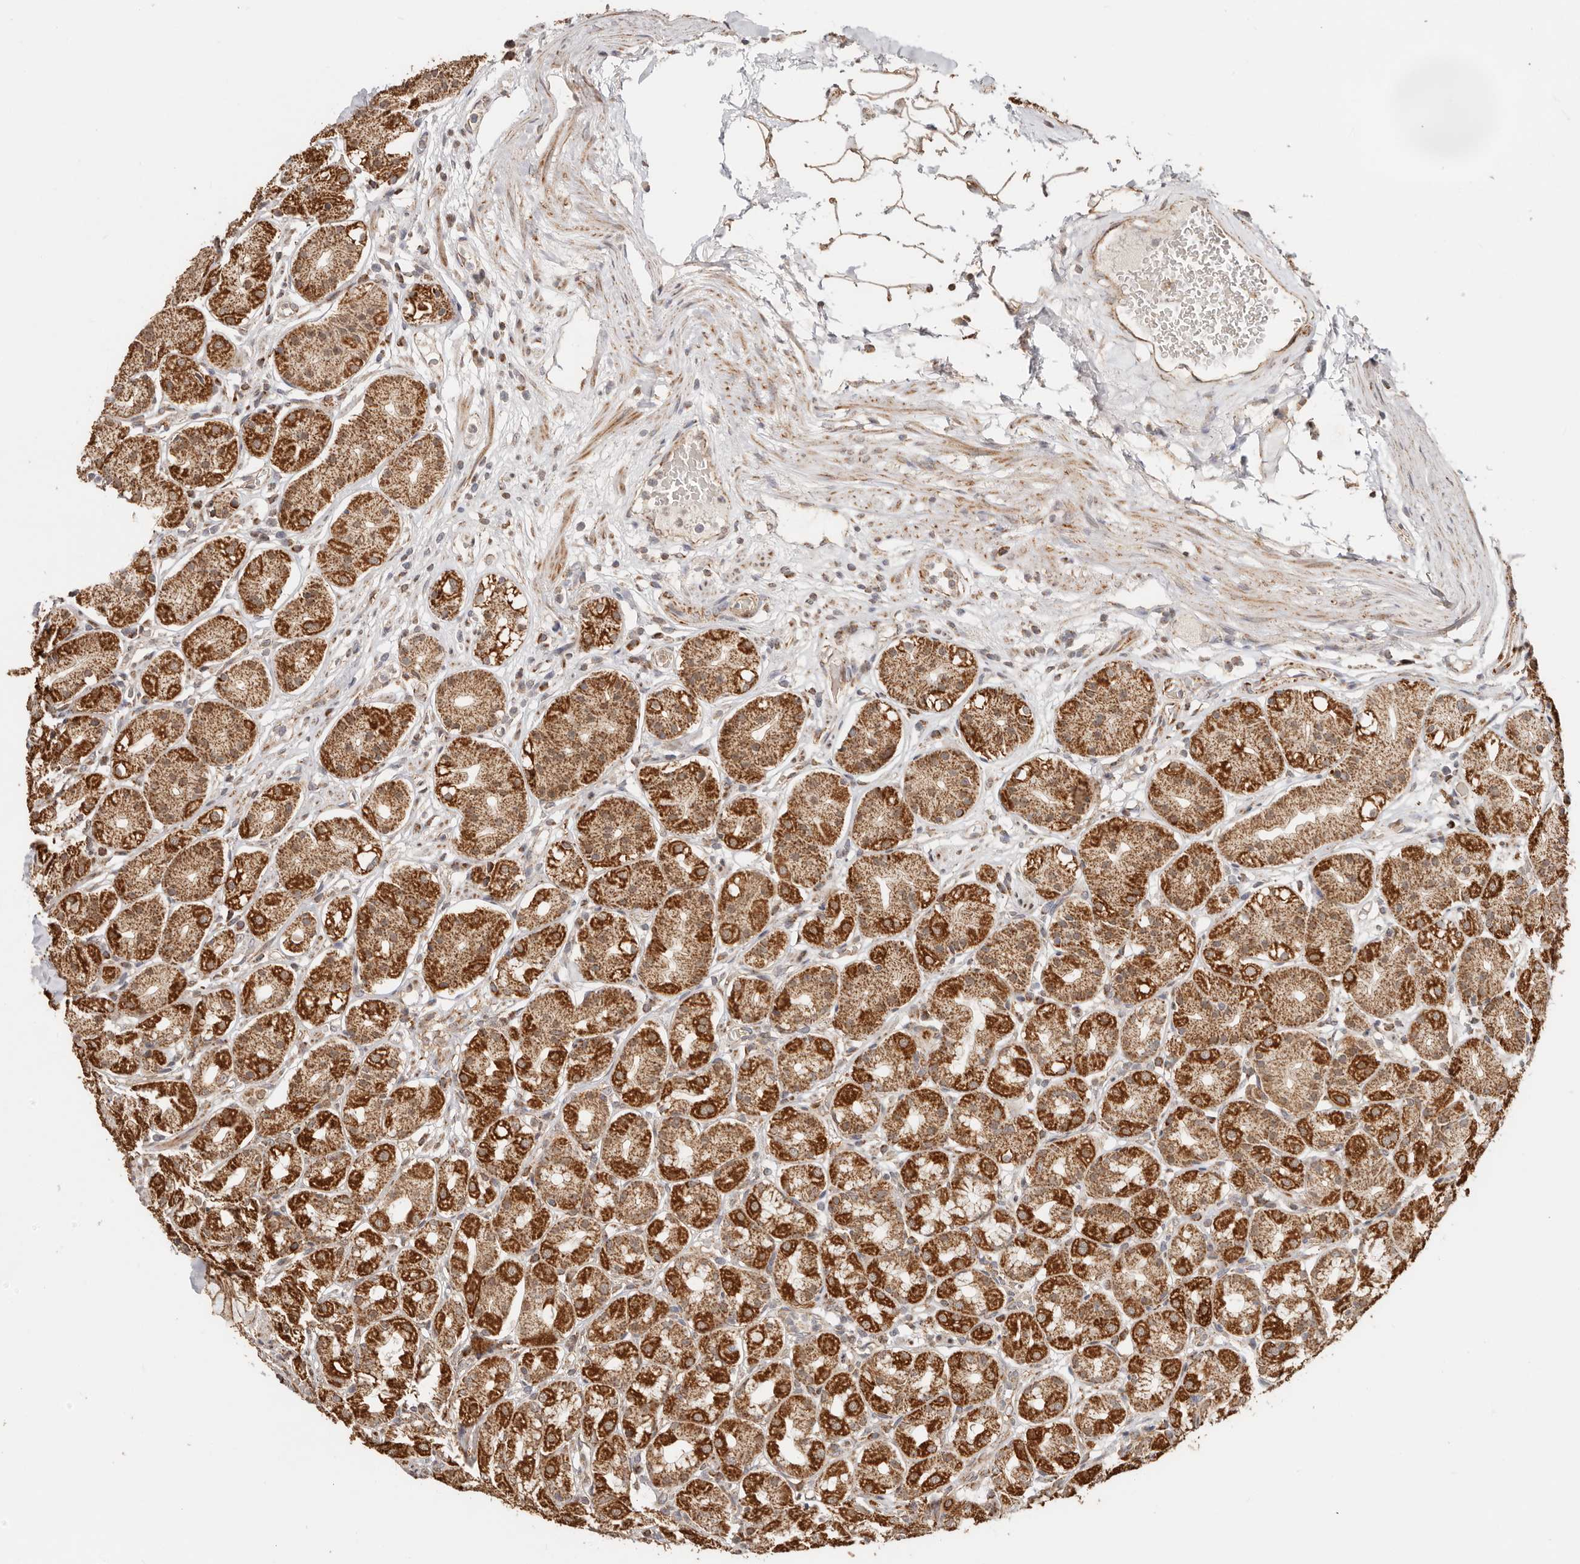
{"staining": {"intensity": "strong", "quantity": ">75%", "location": "cytoplasmic/membranous"}, "tissue": "stomach", "cell_type": "Glandular cells", "image_type": "normal", "snomed": [{"axis": "morphology", "description": "Normal tissue, NOS"}, {"axis": "topography", "description": "Stomach"}, {"axis": "topography", "description": "Stomach, lower"}], "caption": "Glandular cells reveal high levels of strong cytoplasmic/membranous expression in about >75% of cells in benign stomach. Using DAB (3,3'-diaminobenzidine) (brown) and hematoxylin (blue) stains, captured at high magnification using brightfield microscopy.", "gene": "NDUFB11", "patient": {"sex": "female", "age": 56}}